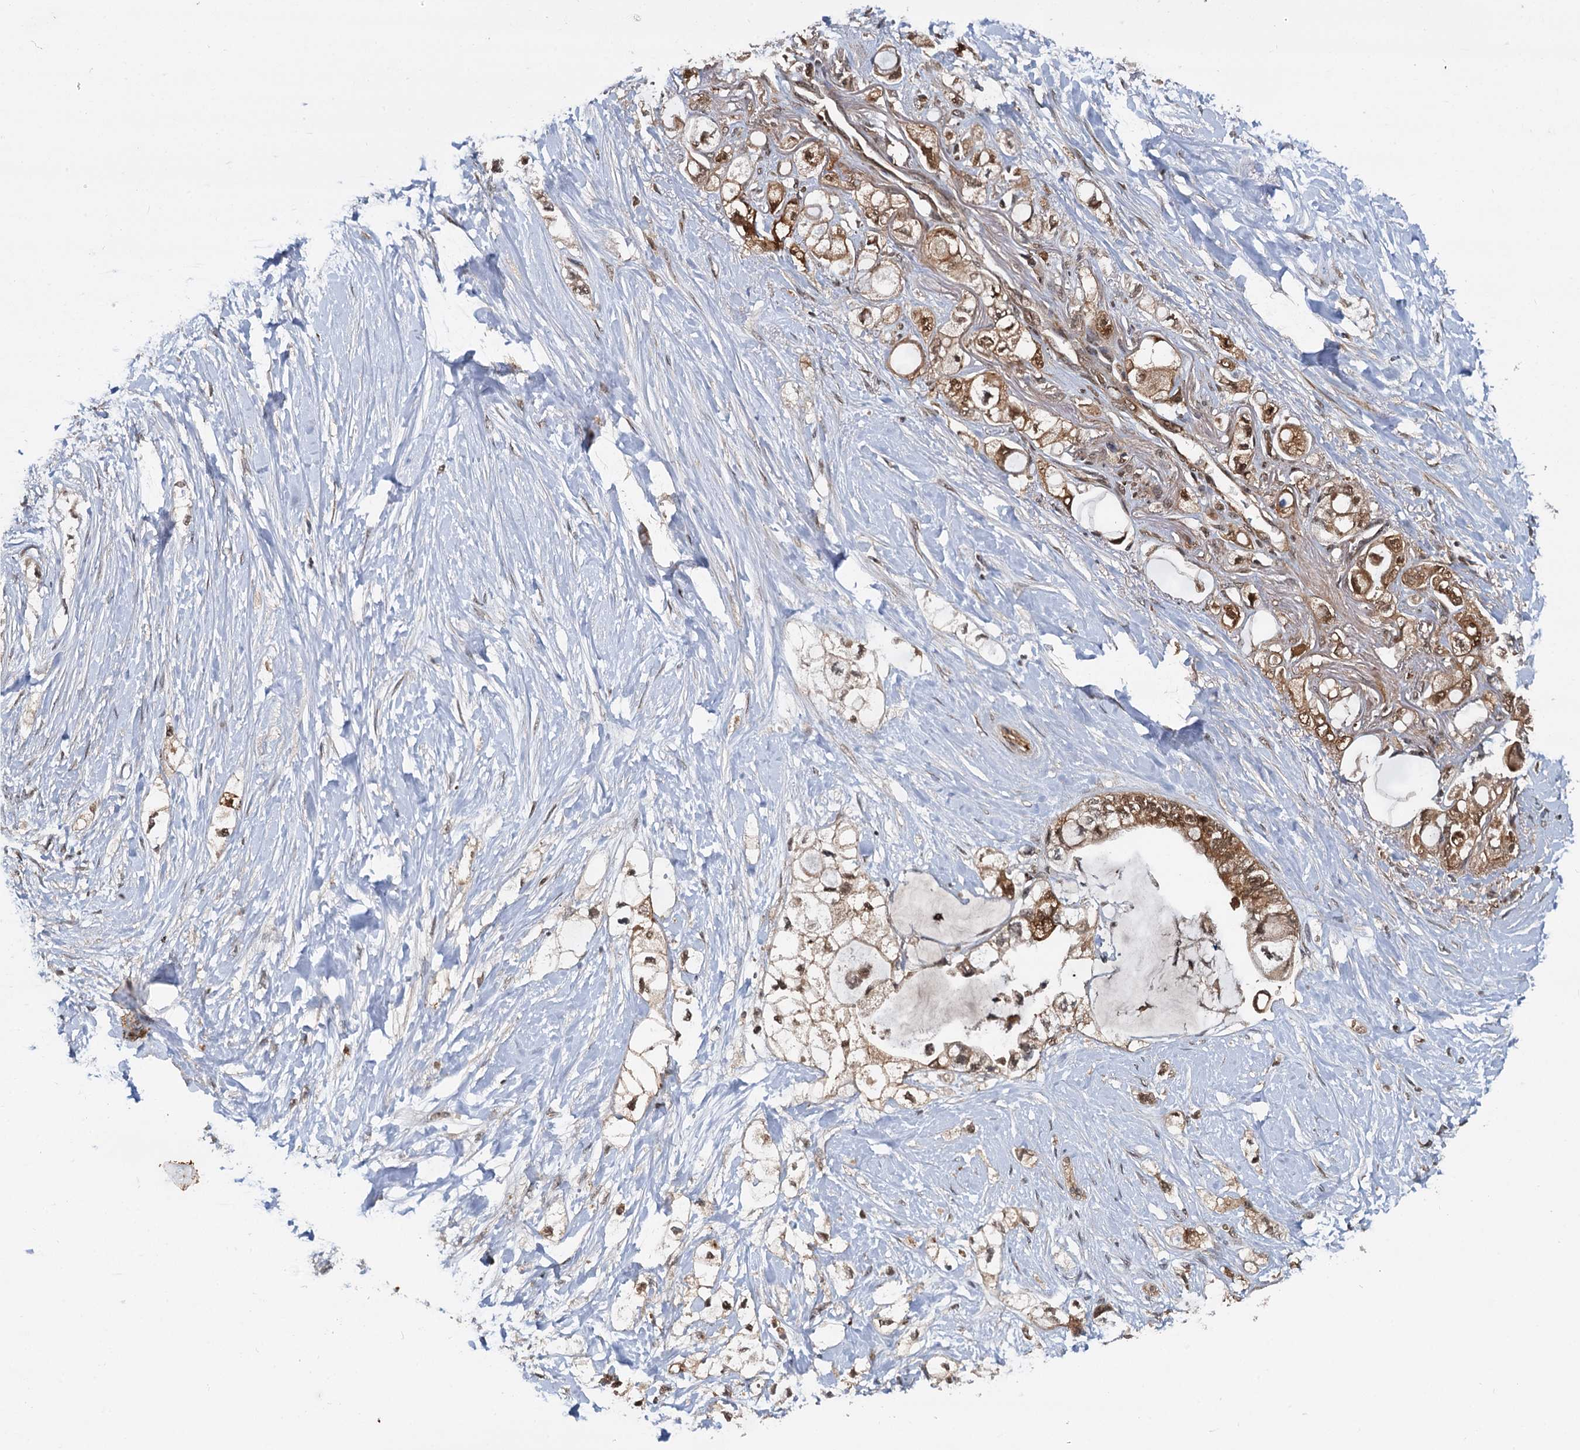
{"staining": {"intensity": "moderate", "quantity": ">75%", "location": "cytoplasmic/membranous,nuclear"}, "tissue": "pancreatic cancer", "cell_type": "Tumor cells", "image_type": "cancer", "snomed": [{"axis": "morphology", "description": "Adenocarcinoma, NOS"}, {"axis": "topography", "description": "Pancreas"}], "caption": "A medium amount of moderate cytoplasmic/membranous and nuclear positivity is identified in approximately >75% of tumor cells in pancreatic cancer tissue. (Stains: DAB (3,3'-diaminobenzidine) in brown, nuclei in blue, Microscopy: brightfield microscopy at high magnification).", "gene": "STUB1", "patient": {"sex": "male", "age": 70}}